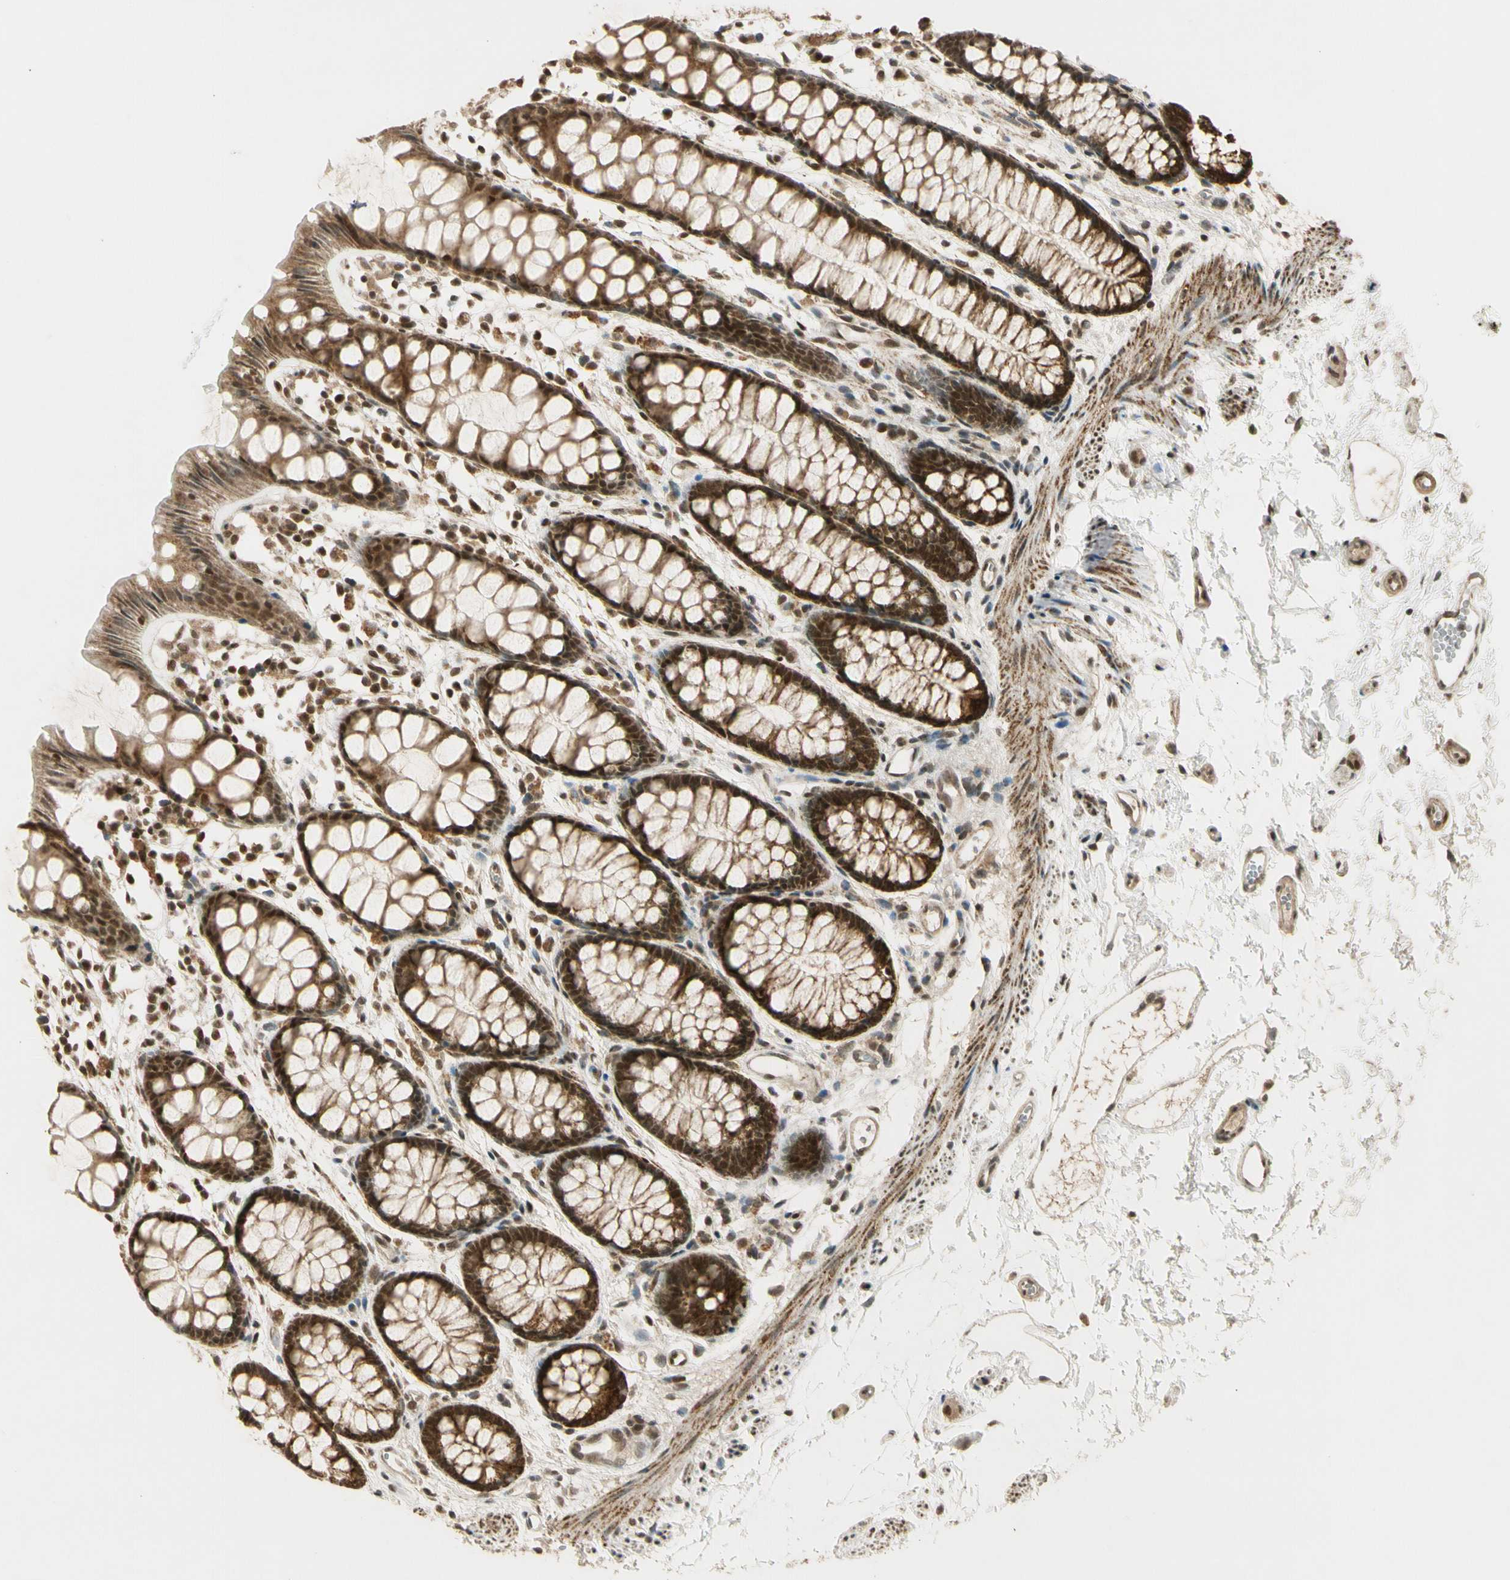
{"staining": {"intensity": "moderate", "quantity": ">75%", "location": "cytoplasmic/membranous,nuclear"}, "tissue": "rectum", "cell_type": "Glandular cells", "image_type": "normal", "snomed": [{"axis": "morphology", "description": "Normal tissue, NOS"}, {"axis": "topography", "description": "Rectum"}], "caption": "Immunohistochemistry (IHC) histopathology image of unremarkable rectum stained for a protein (brown), which exhibits medium levels of moderate cytoplasmic/membranous,nuclear positivity in approximately >75% of glandular cells.", "gene": "ZNF135", "patient": {"sex": "female", "age": 66}}